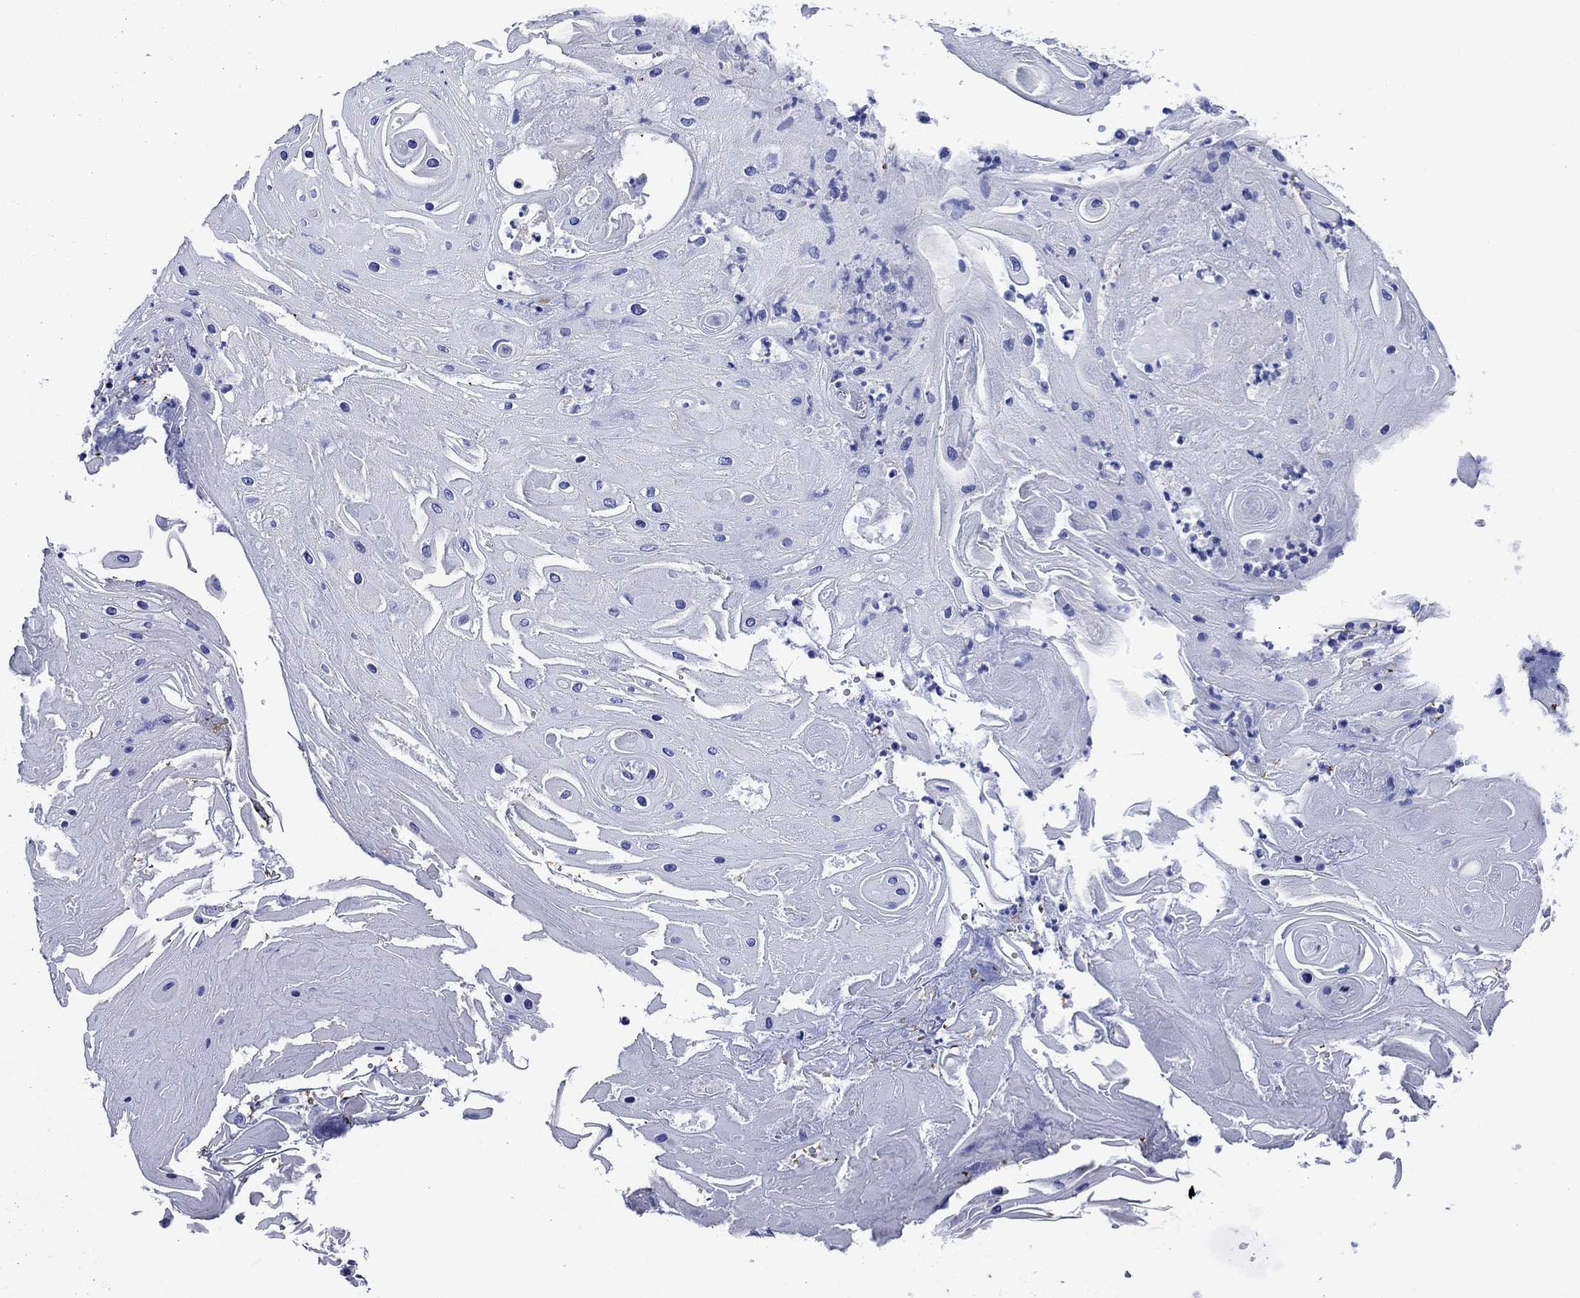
{"staining": {"intensity": "negative", "quantity": "none", "location": "none"}, "tissue": "skin cancer", "cell_type": "Tumor cells", "image_type": "cancer", "snomed": [{"axis": "morphology", "description": "Squamous cell carcinoma, NOS"}, {"axis": "topography", "description": "Skin"}], "caption": "DAB immunohistochemical staining of human skin cancer (squamous cell carcinoma) reveals no significant expression in tumor cells. (Stains: DAB (3,3'-diaminobenzidine) IHC with hematoxylin counter stain, Microscopy: brightfield microscopy at high magnification).", "gene": "SLC1A2", "patient": {"sex": "male", "age": 62}}